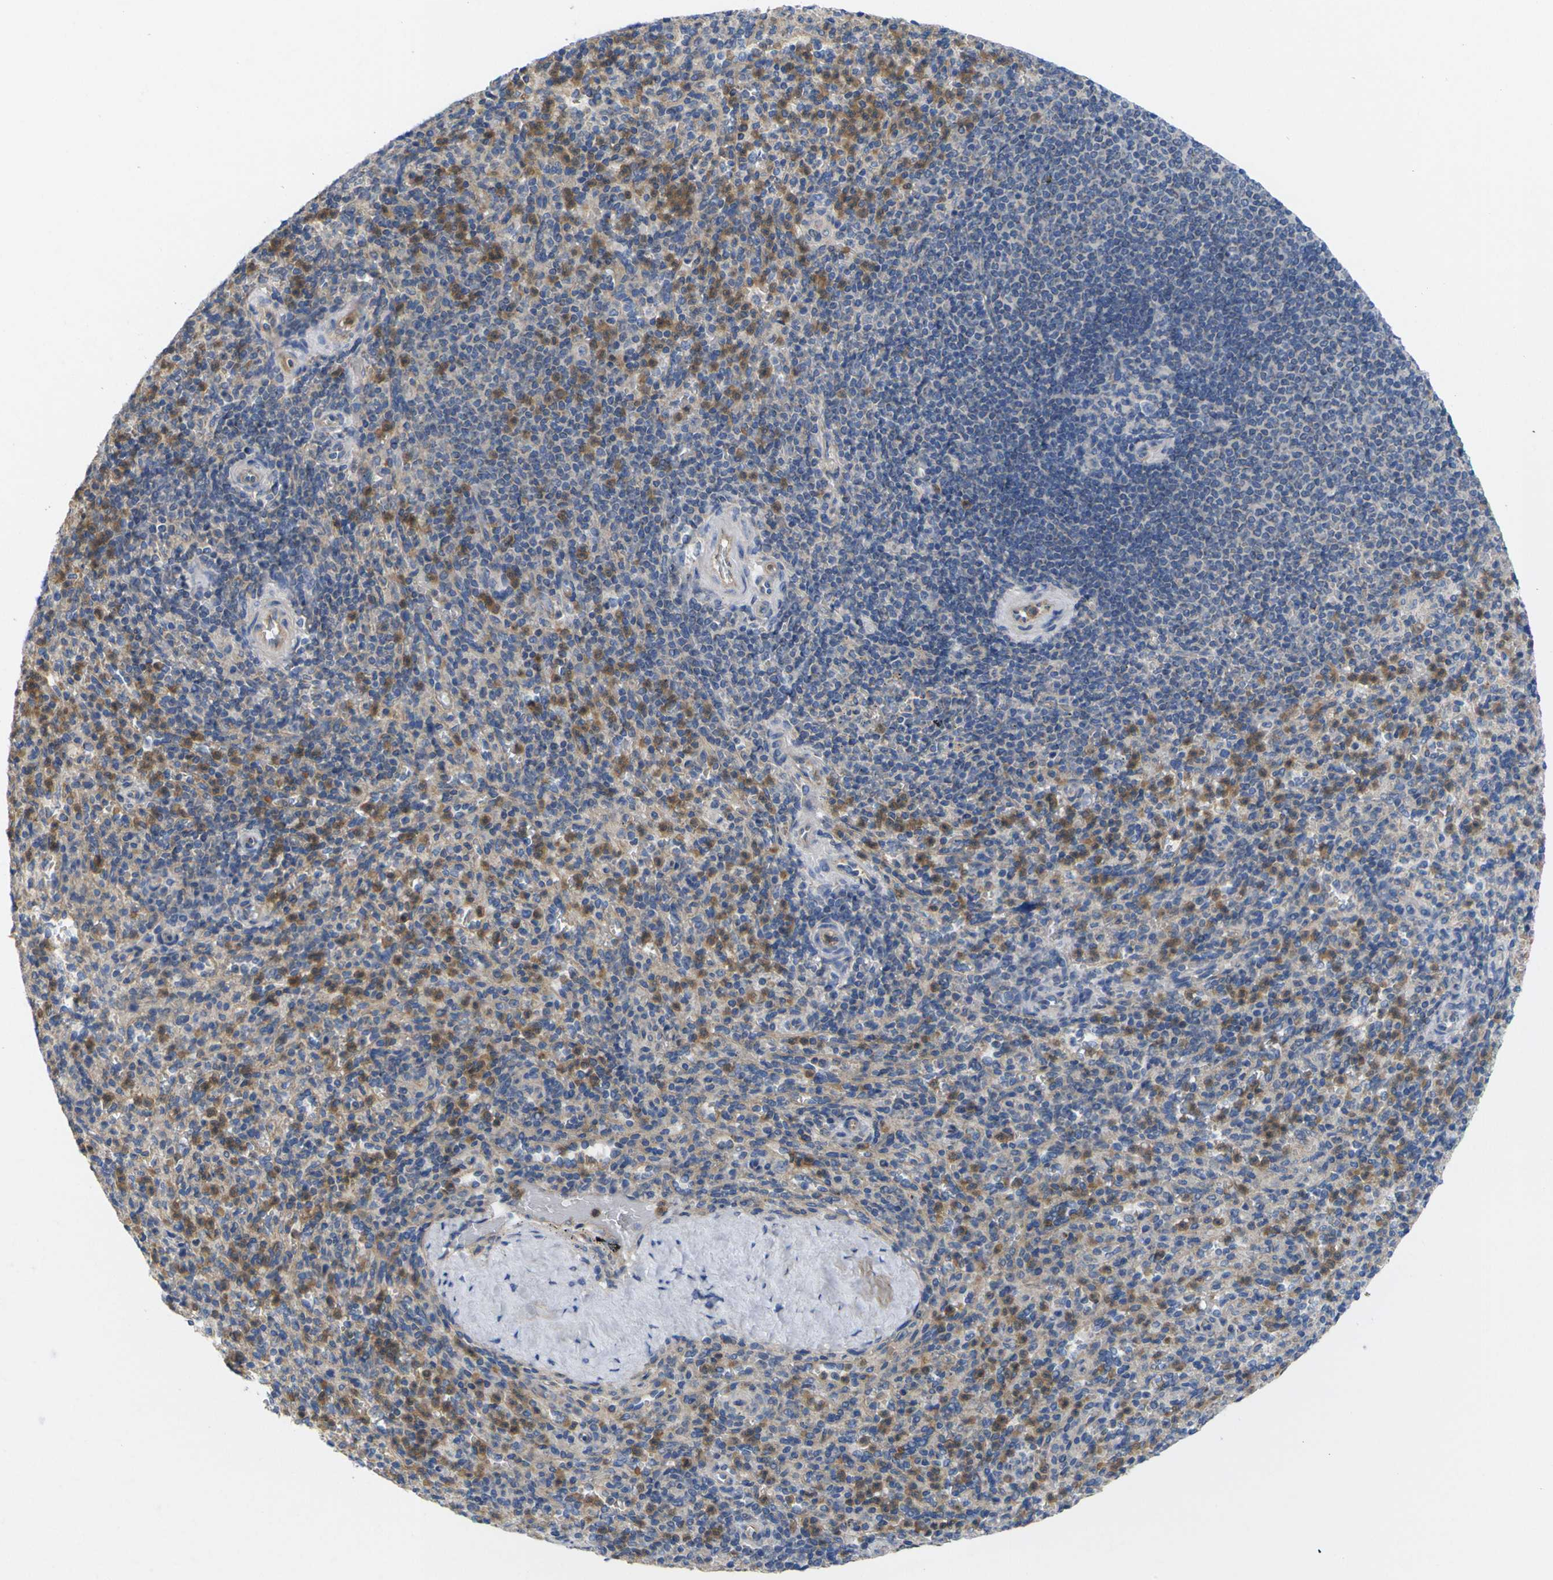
{"staining": {"intensity": "moderate", "quantity": "25%-75%", "location": "cytoplasmic/membranous"}, "tissue": "spleen", "cell_type": "Cells in red pulp", "image_type": "normal", "snomed": [{"axis": "morphology", "description": "Normal tissue, NOS"}, {"axis": "topography", "description": "Spleen"}], "caption": "This is an image of immunohistochemistry staining of benign spleen, which shows moderate positivity in the cytoplasmic/membranous of cells in red pulp.", "gene": "USH1C", "patient": {"sex": "male", "age": 36}}